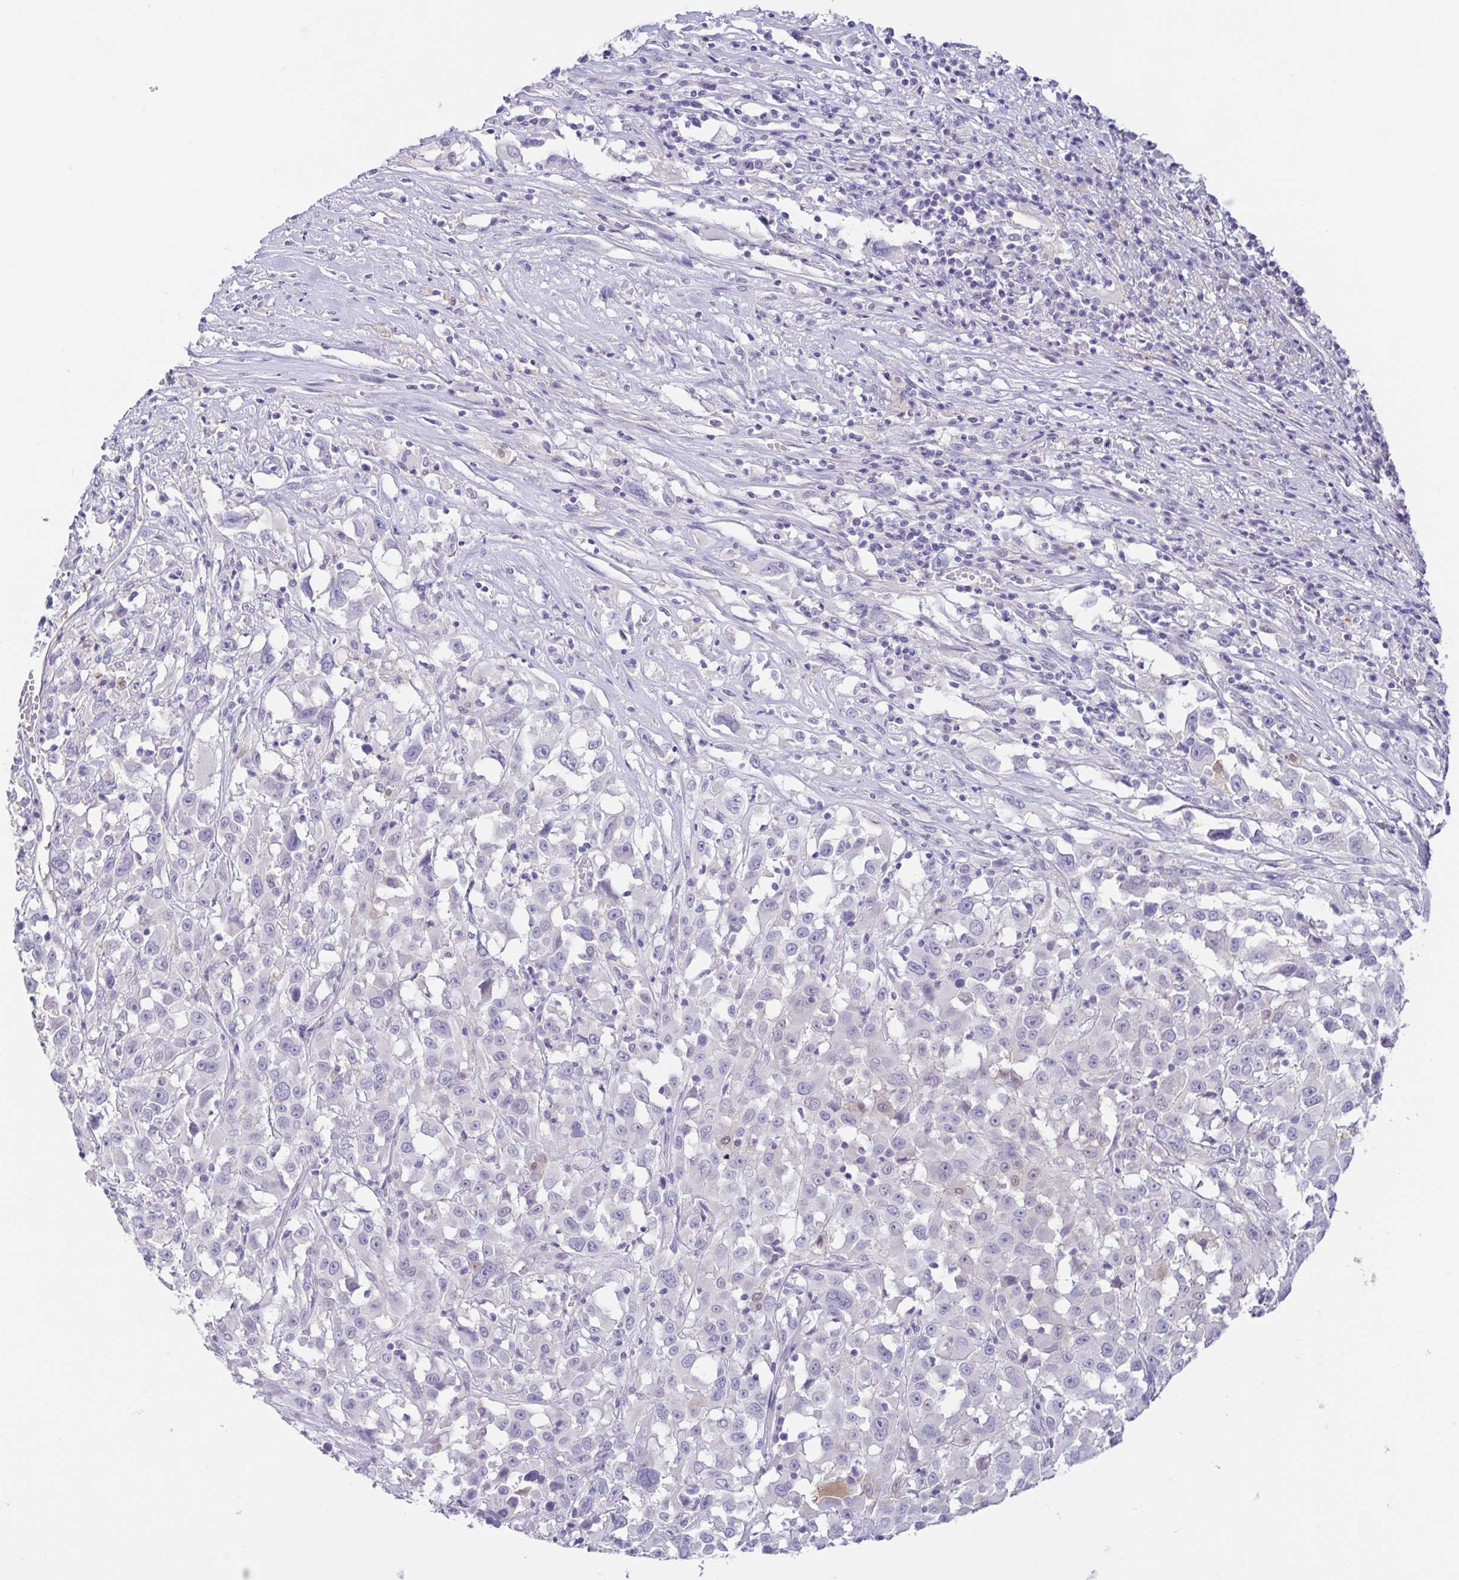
{"staining": {"intensity": "negative", "quantity": "none", "location": "none"}, "tissue": "melanoma", "cell_type": "Tumor cells", "image_type": "cancer", "snomed": [{"axis": "morphology", "description": "Malignant melanoma, Metastatic site"}, {"axis": "topography", "description": "Soft tissue"}], "caption": "Micrograph shows no significant protein positivity in tumor cells of malignant melanoma (metastatic site).", "gene": "FABP3", "patient": {"sex": "male", "age": 50}}